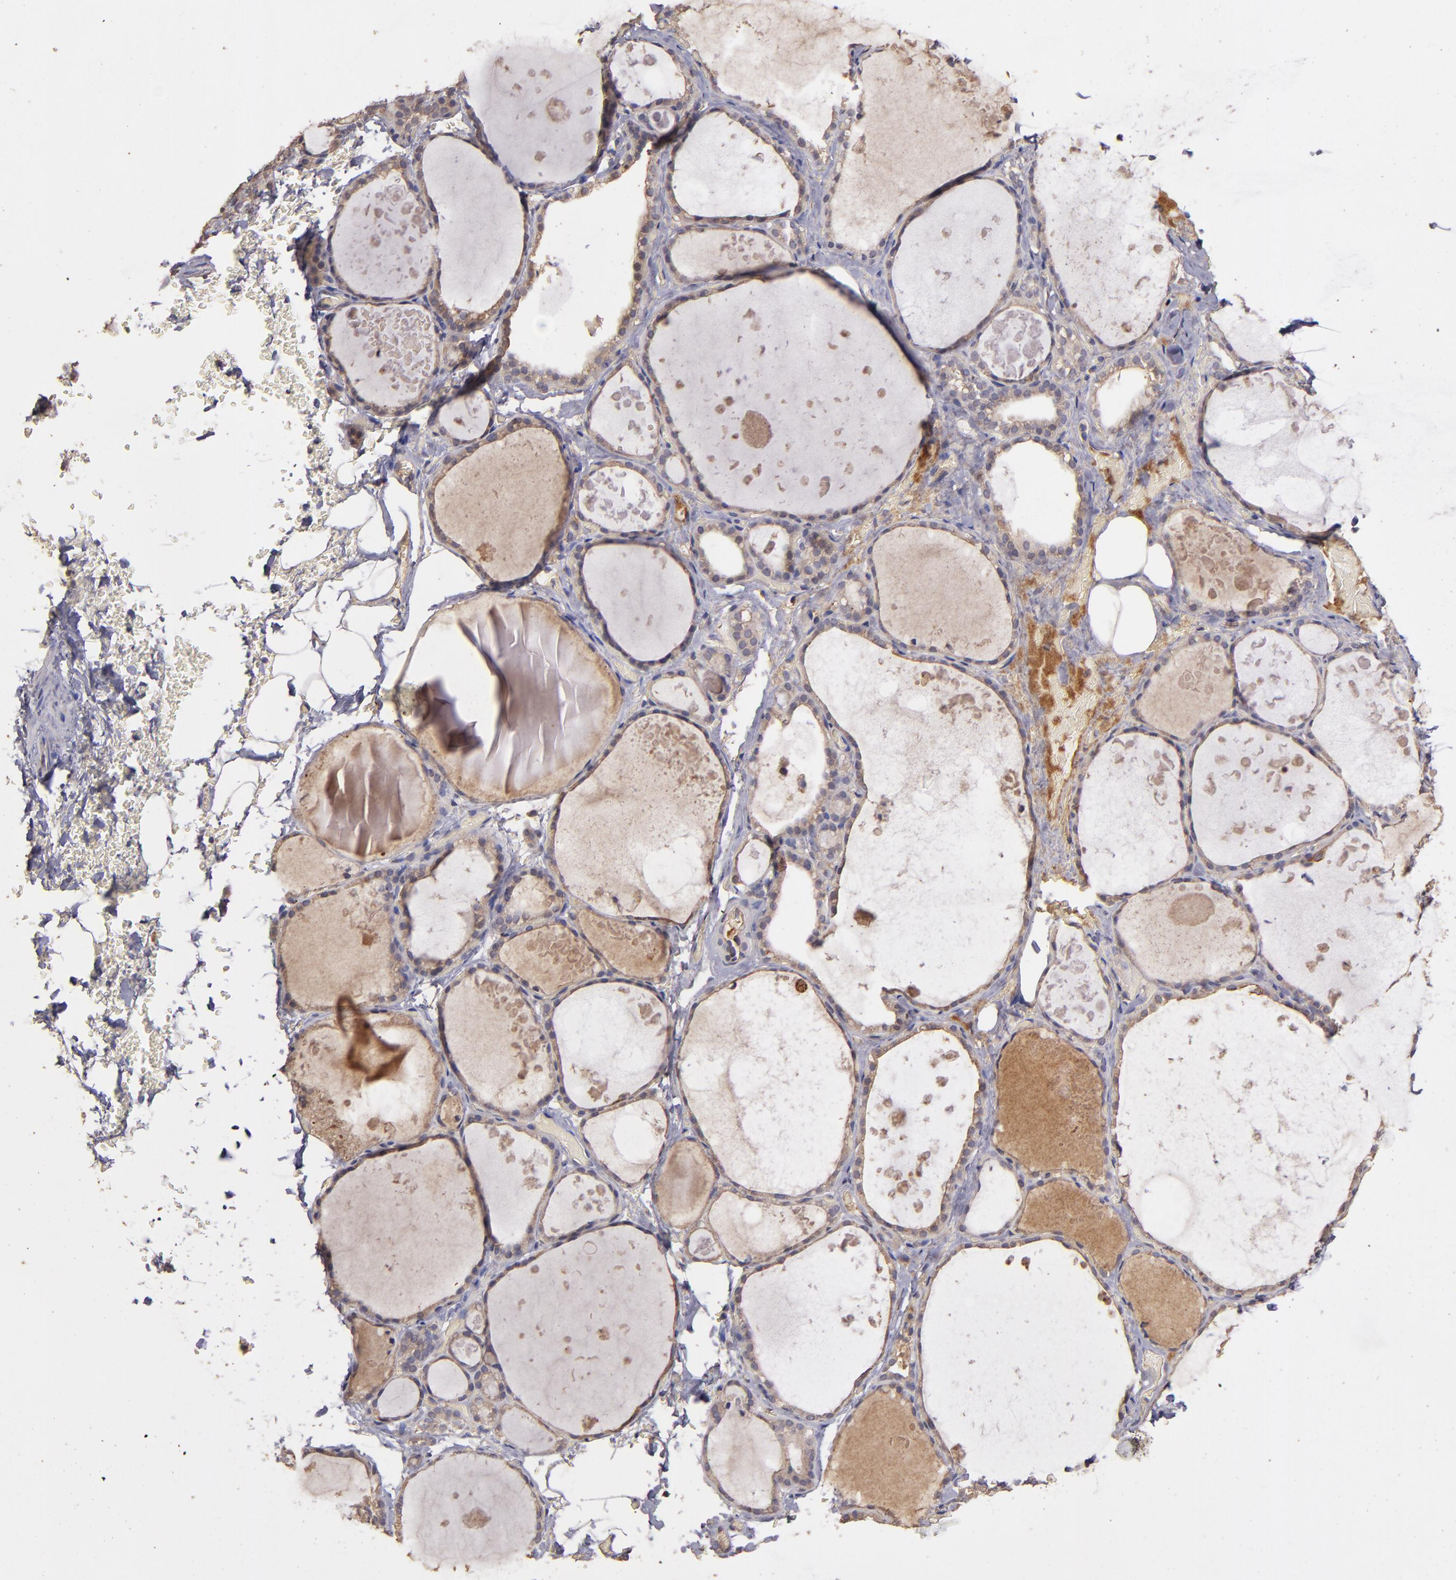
{"staining": {"intensity": "weak", "quantity": "25%-75%", "location": "cytoplasmic/membranous"}, "tissue": "thyroid gland", "cell_type": "Glandular cells", "image_type": "normal", "snomed": [{"axis": "morphology", "description": "Normal tissue, NOS"}, {"axis": "topography", "description": "Thyroid gland"}], "caption": "This is a micrograph of immunohistochemistry staining of benign thyroid gland, which shows weak staining in the cytoplasmic/membranous of glandular cells.", "gene": "SRRD", "patient": {"sex": "male", "age": 61}}